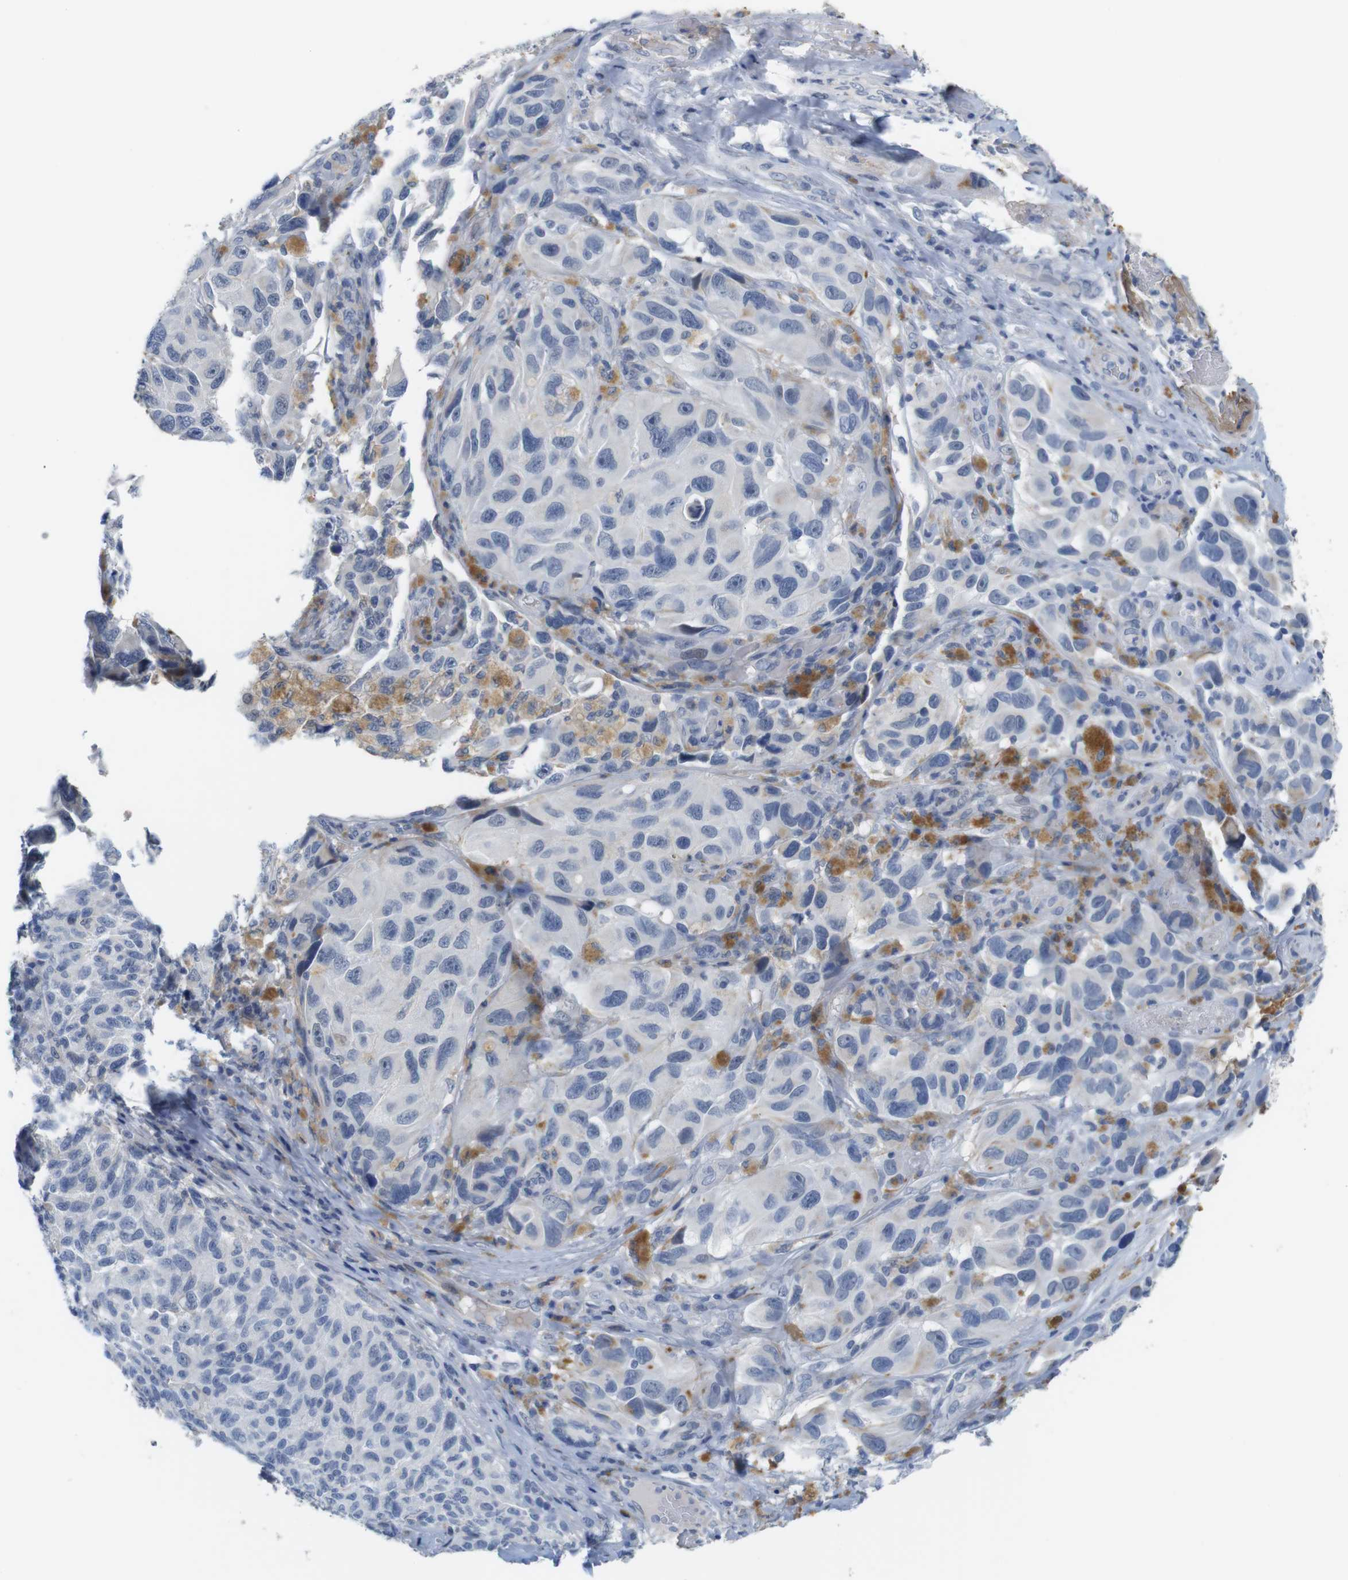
{"staining": {"intensity": "negative", "quantity": "none", "location": "none"}, "tissue": "melanoma", "cell_type": "Tumor cells", "image_type": "cancer", "snomed": [{"axis": "morphology", "description": "Malignant melanoma, NOS"}, {"axis": "topography", "description": "Skin"}], "caption": "A high-resolution photomicrograph shows IHC staining of melanoma, which exhibits no significant positivity in tumor cells. (Stains: DAB immunohistochemistry with hematoxylin counter stain, Microscopy: brightfield microscopy at high magnification).", "gene": "OTOF", "patient": {"sex": "female", "age": 73}}